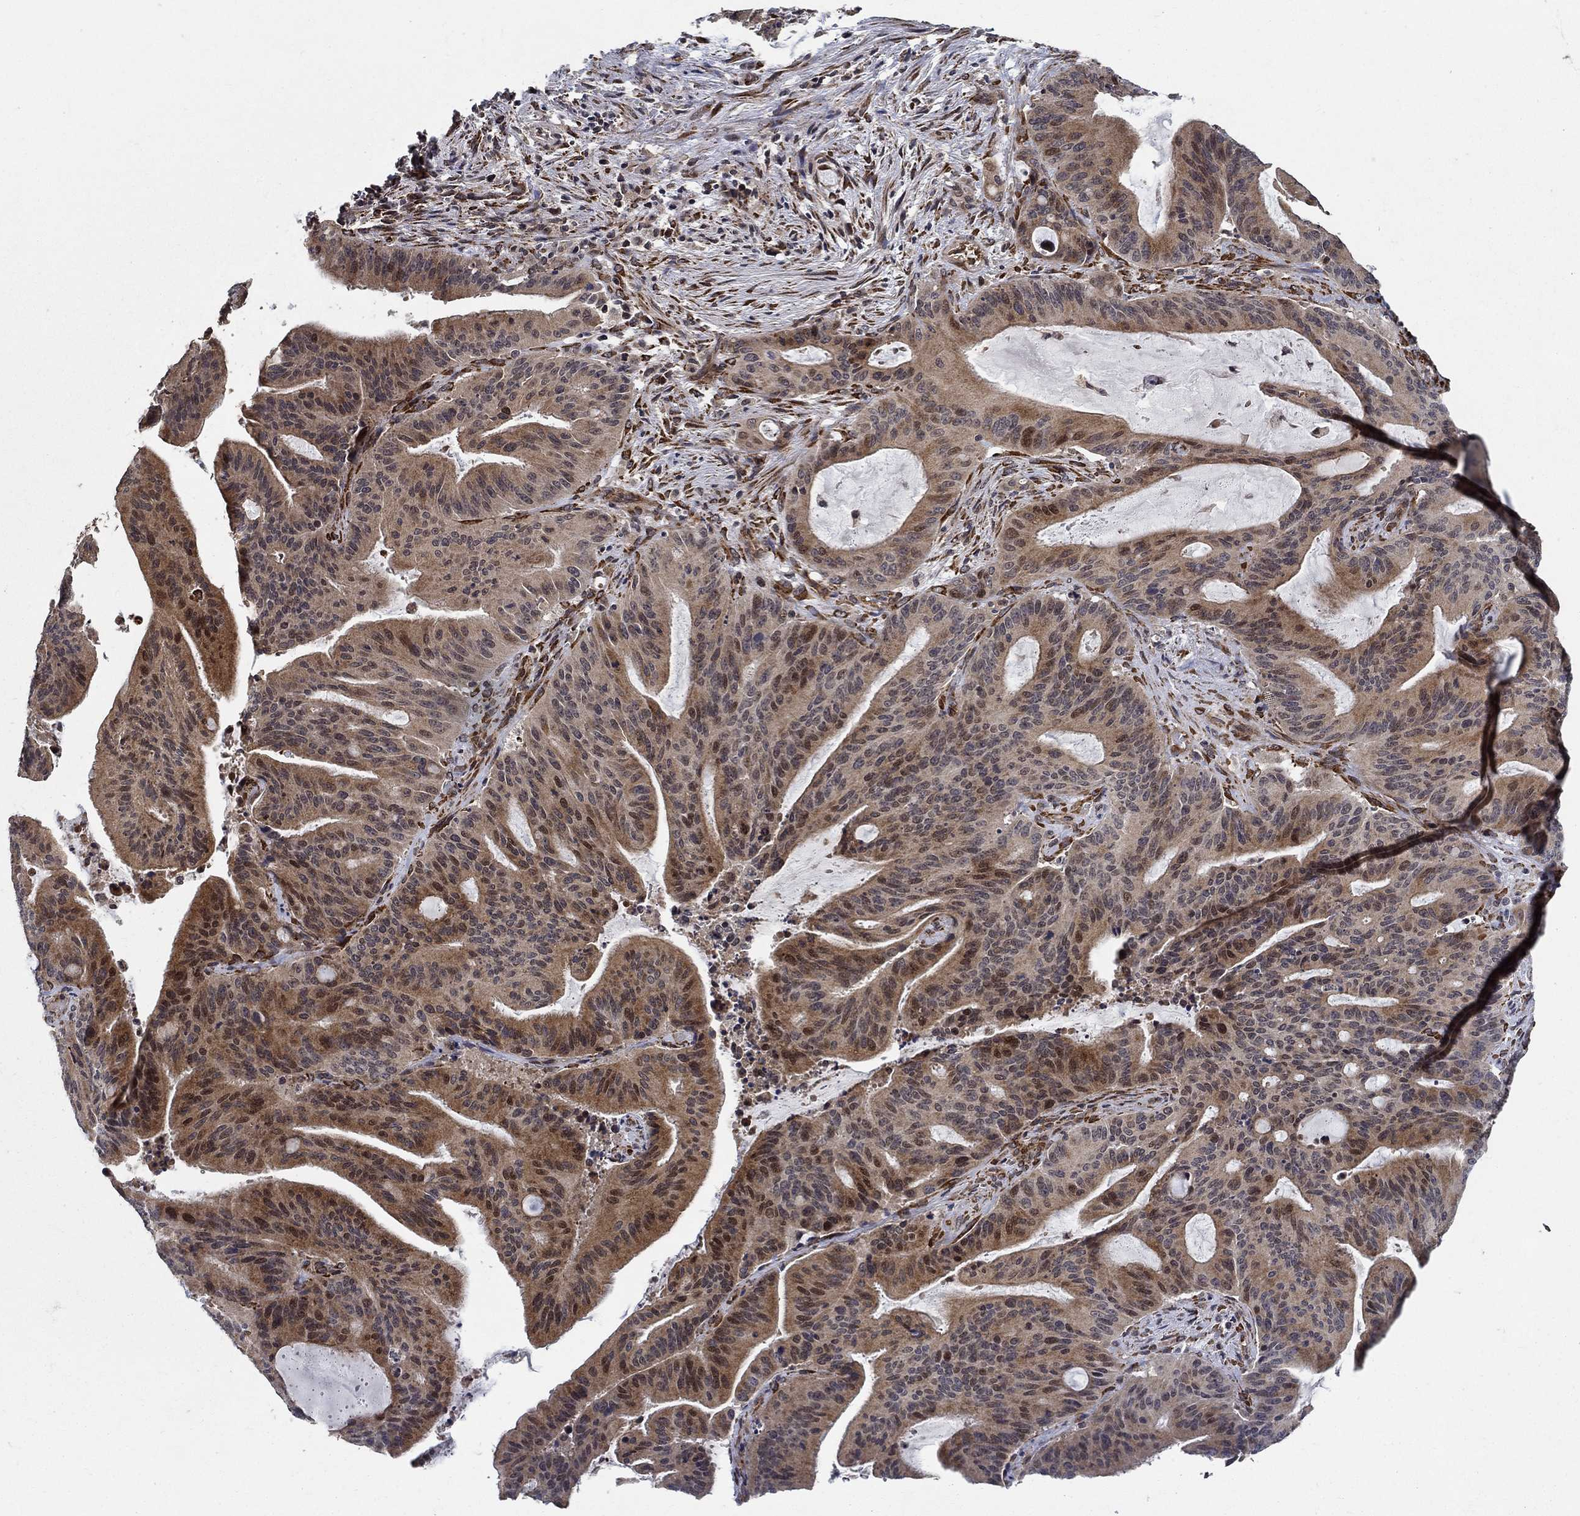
{"staining": {"intensity": "strong", "quantity": "25%-75%", "location": "cytoplasmic/membranous,nuclear"}, "tissue": "liver cancer", "cell_type": "Tumor cells", "image_type": "cancer", "snomed": [{"axis": "morphology", "description": "Cholangiocarcinoma"}, {"axis": "topography", "description": "Liver"}], "caption": "Tumor cells demonstrate high levels of strong cytoplasmic/membranous and nuclear positivity in approximately 25%-75% of cells in liver cancer (cholangiocarcinoma).", "gene": "ZNF594", "patient": {"sex": "female", "age": 73}}